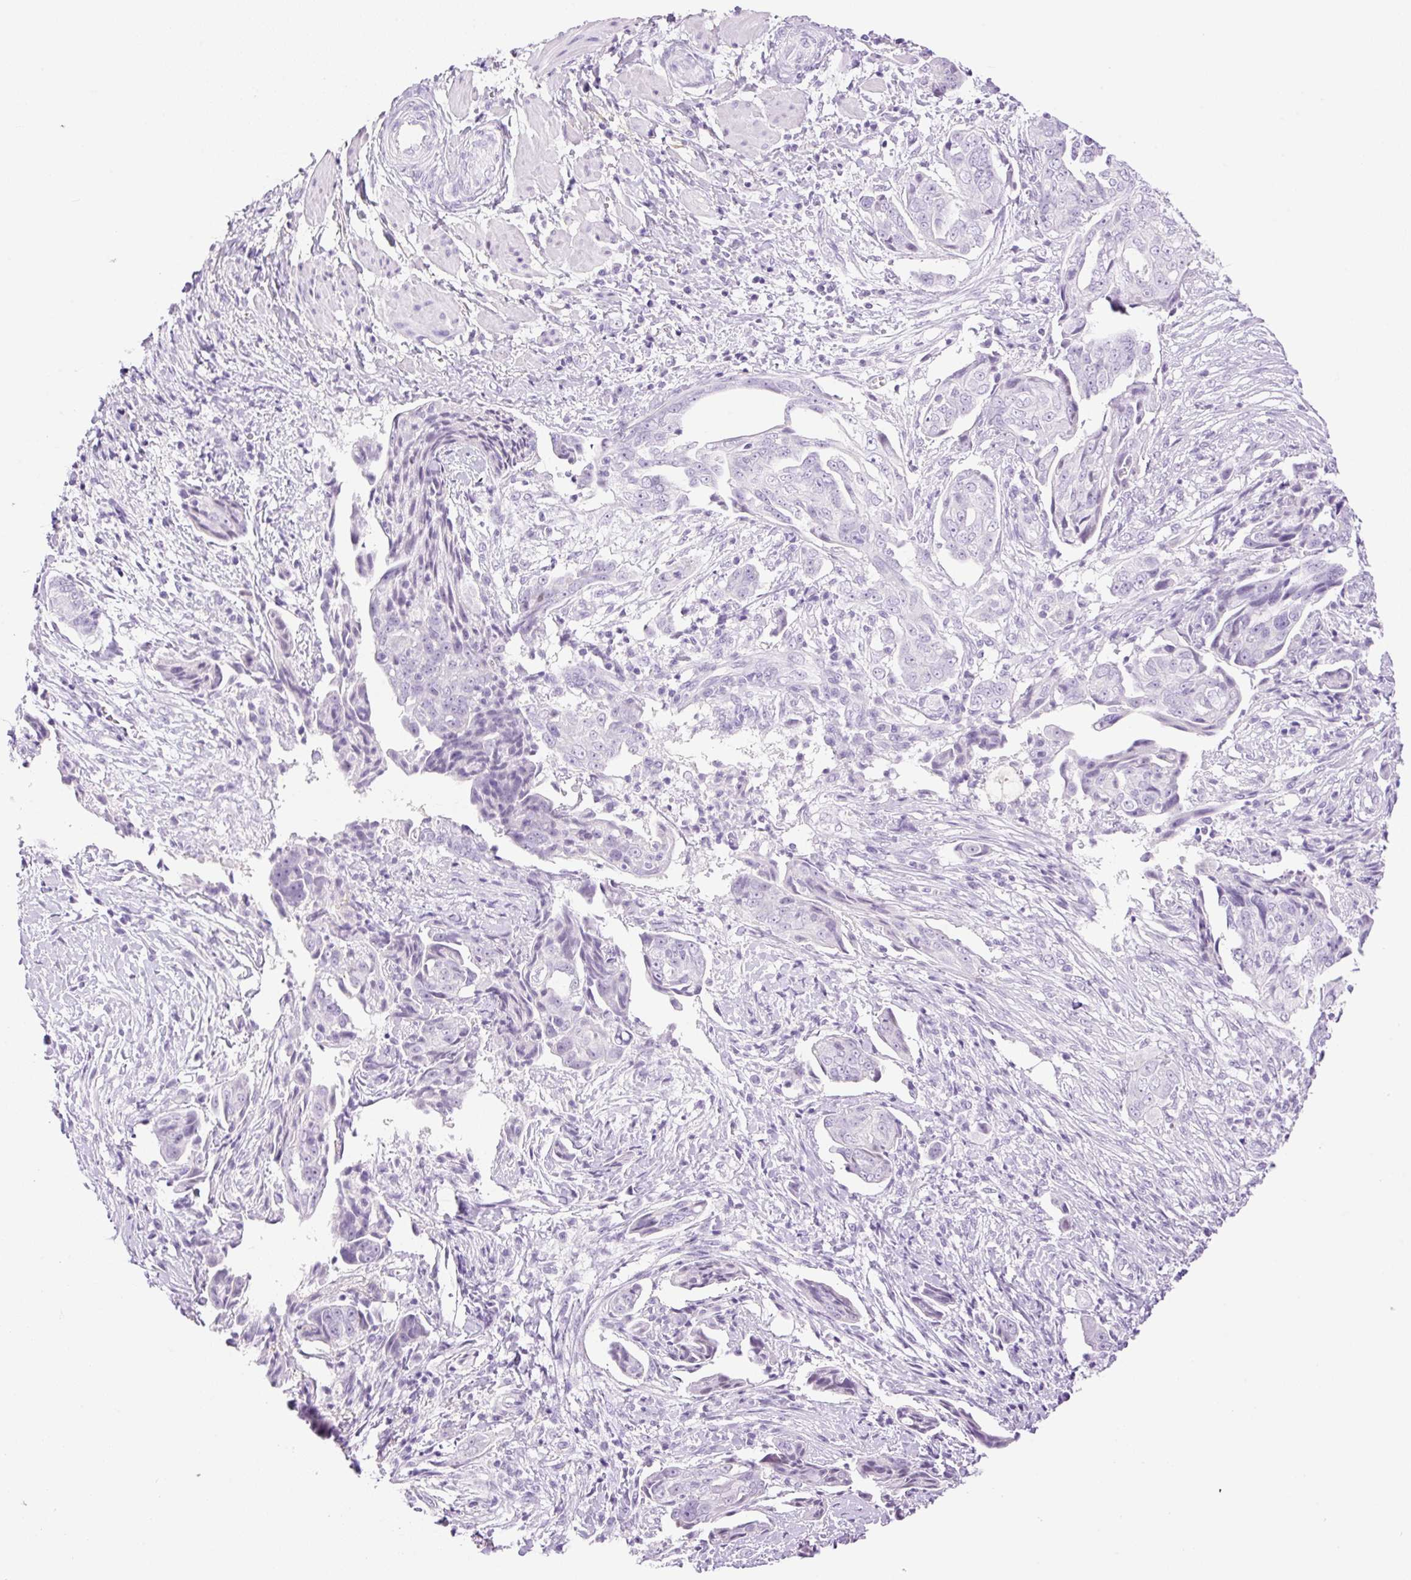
{"staining": {"intensity": "negative", "quantity": "none", "location": "none"}, "tissue": "ovarian cancer", "cell_type": "Tumor cells", "image_type": "cancer", "snomed": [{"axis": "morphology", "description": "Carcinoma, endometroid"}, {"axis": "topography", "description": "Ovary"}], "caption": "High power microscopy image of an immunohistochemistry photomicrograph of endometroid carcinoma (ovarian), revealing no significant staining in tumor cells.", "gene": "SP140L", "patient": {"sex": "female", "age": 70}}